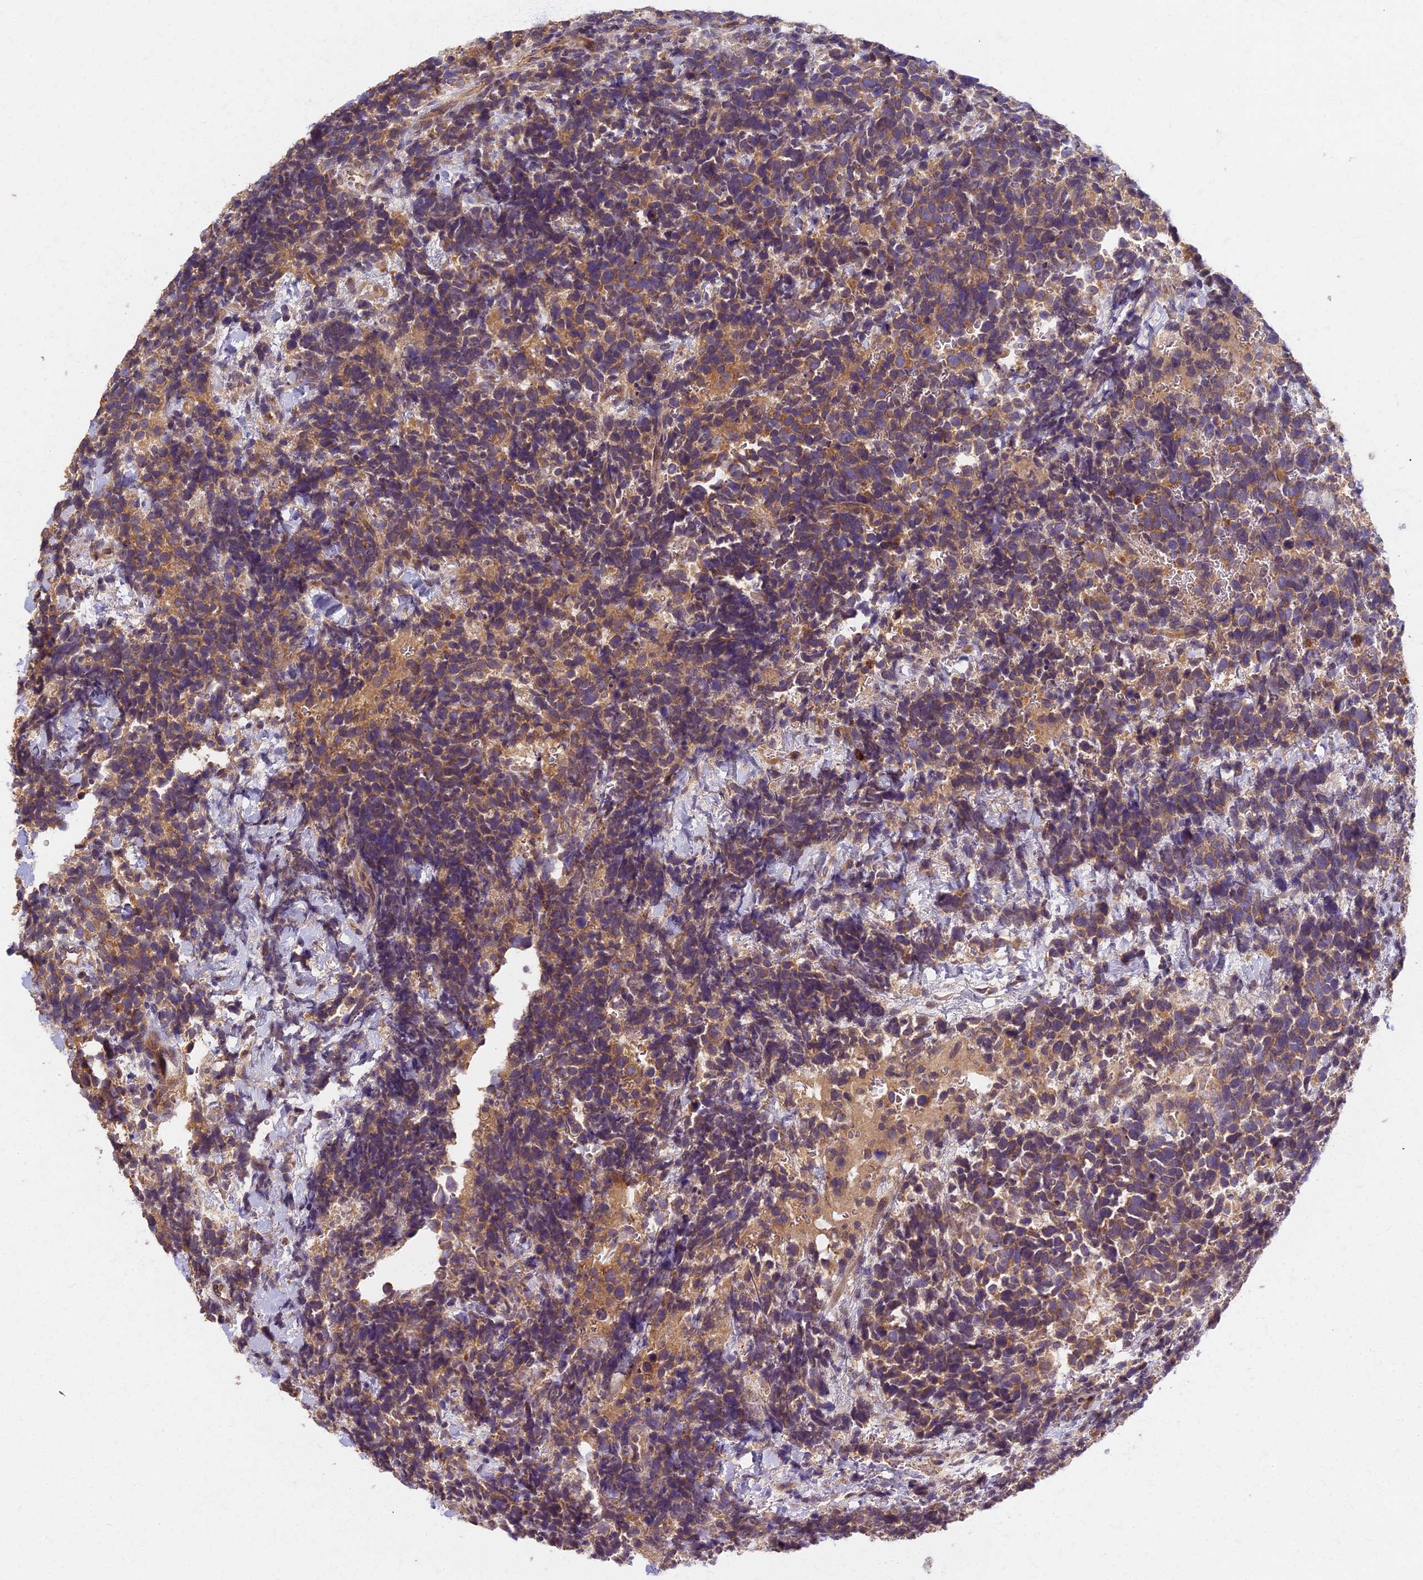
{"staining": {"intensity": "weak", "quantity": ">75%", "location": "cytoplasmic/membranous"}, "tissue": "urothelial cancer", "cell_type": "Tumor cells", "image_type": "cancer", "snomed": [{"axis": "morphology", "description": "Urothelial carcinoma, High grade"}, {"axis": "topography", "description": "Urinary bladder"}], "caption": "This is an image of immunohistochemistry staining of urothelial cancer, which shows weak expression in the cytoplasmic/membranous of tumor cells.", "gene": "AP4E1", "patient": {"sex": "female", "age": 82}}